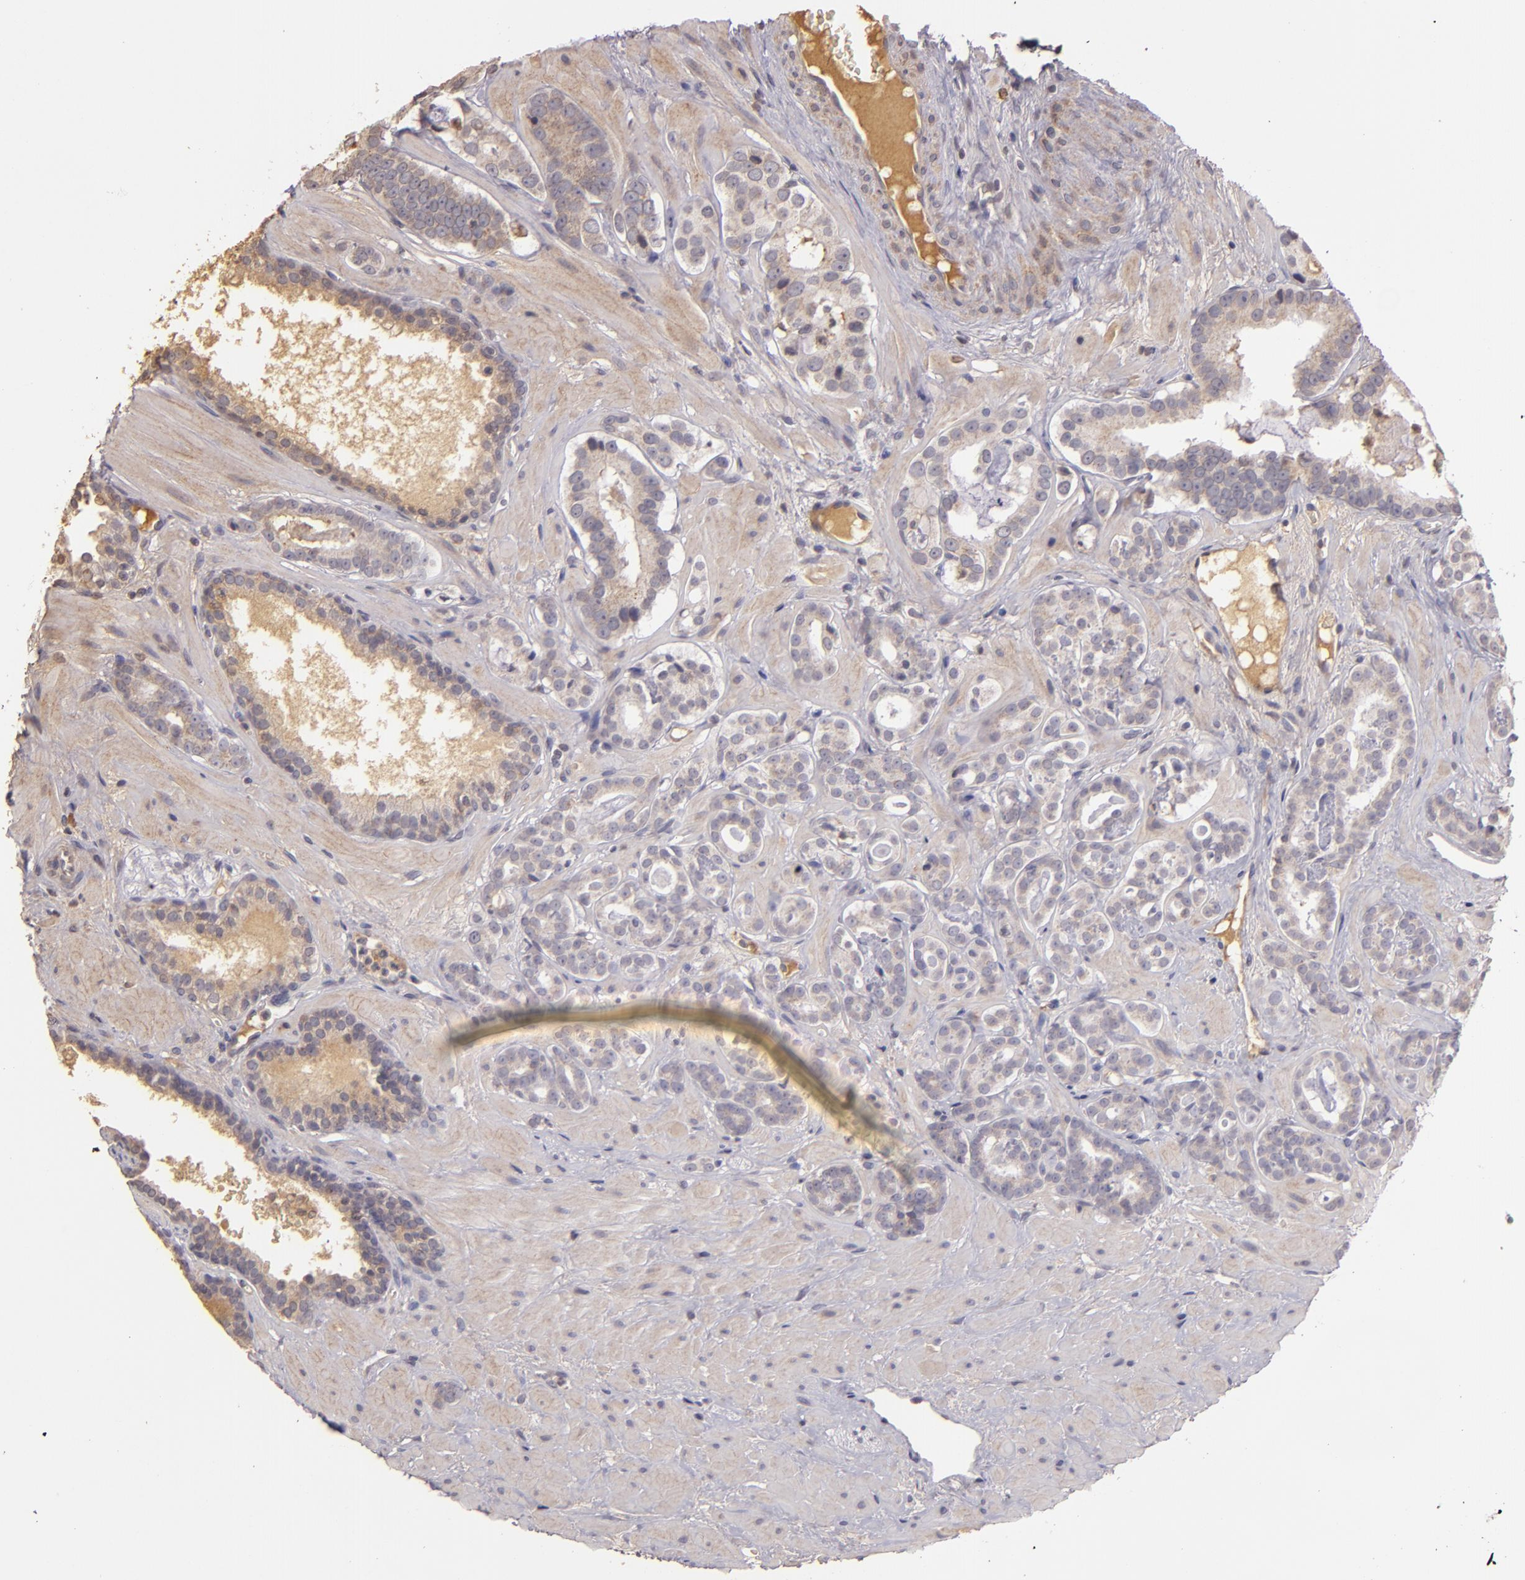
{"staining": {"intensity": "weak", "quantity": "25%-75%", "location": "cytoplasmic/membranous"}, "tissue": "prostate cancer", "cell_type": "Tumor cells", "image_type": "cancer", "snomed": [{"axis": "morphology", "description": "Adenocarcinoma, Low grade"}, {"axis": "topography", "description": "Prostate"}], "caption": "Protein staining of prostate cancer tissue shows weak cytoplasmic/membranous expression in about 25%-75% of tumor cells.", "gene": "ABL1", "patient": {"sex": "male", "age": 57}}